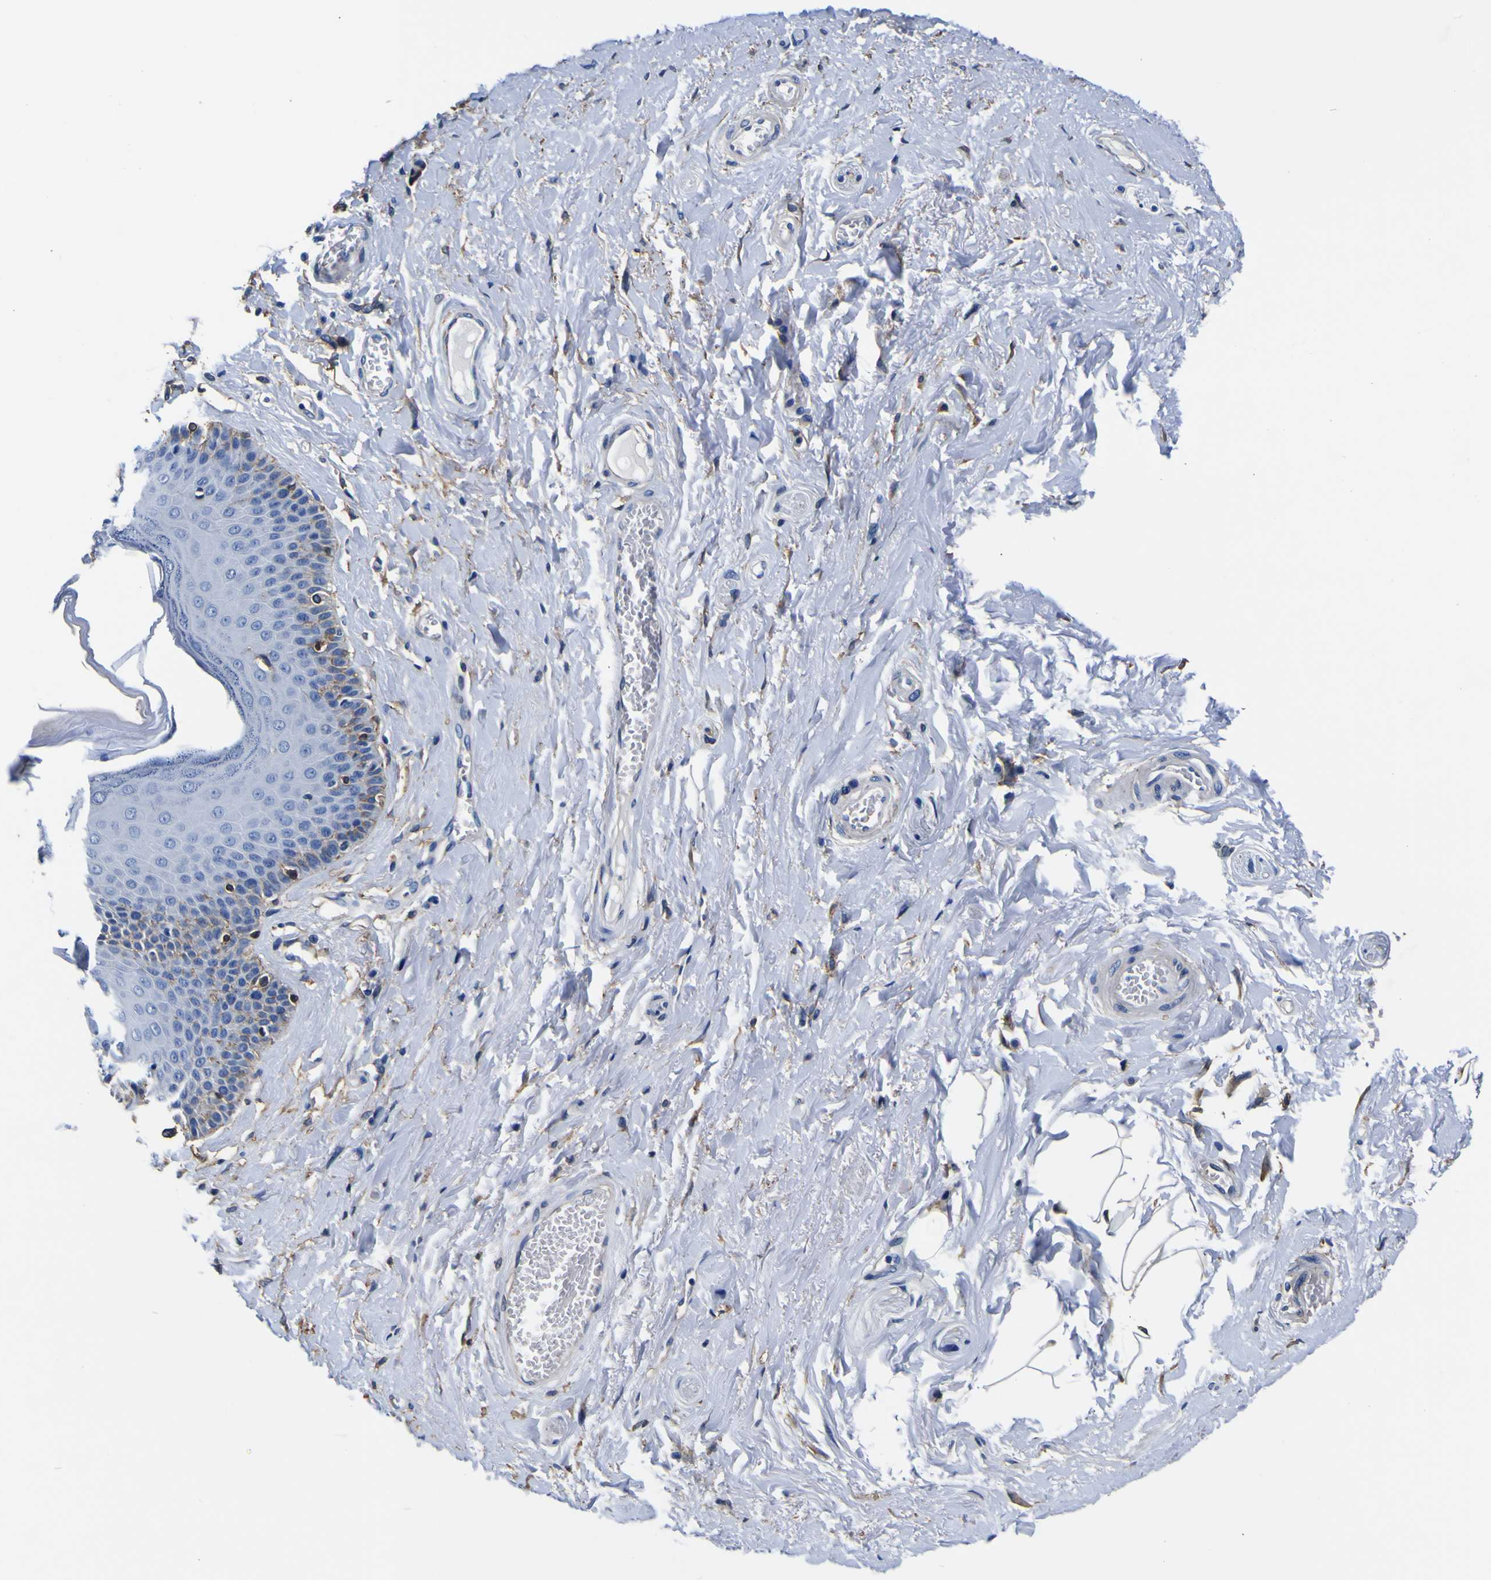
{"staining": {"intensity": "negative", "quantity": "none", "location": "none"}, "tissue": "skin", "cell_type": "Epidermal cells", "image_type": "normal", "snomed": [{"axis": "morphology", "description": "Normal tissue, NOS"}, {"axis": "topography", "description": "Anal"}], "caption": "Unremarkable skin was stained to show a protein in brown. There is no significant staining in epidermal cells. (DAB (3,3'-diaminobenzidine) IHC visualized using brightfield microscopy, high magnification).", "gene": "PXDN", "patient": {"sex": "male", "age": 69}}